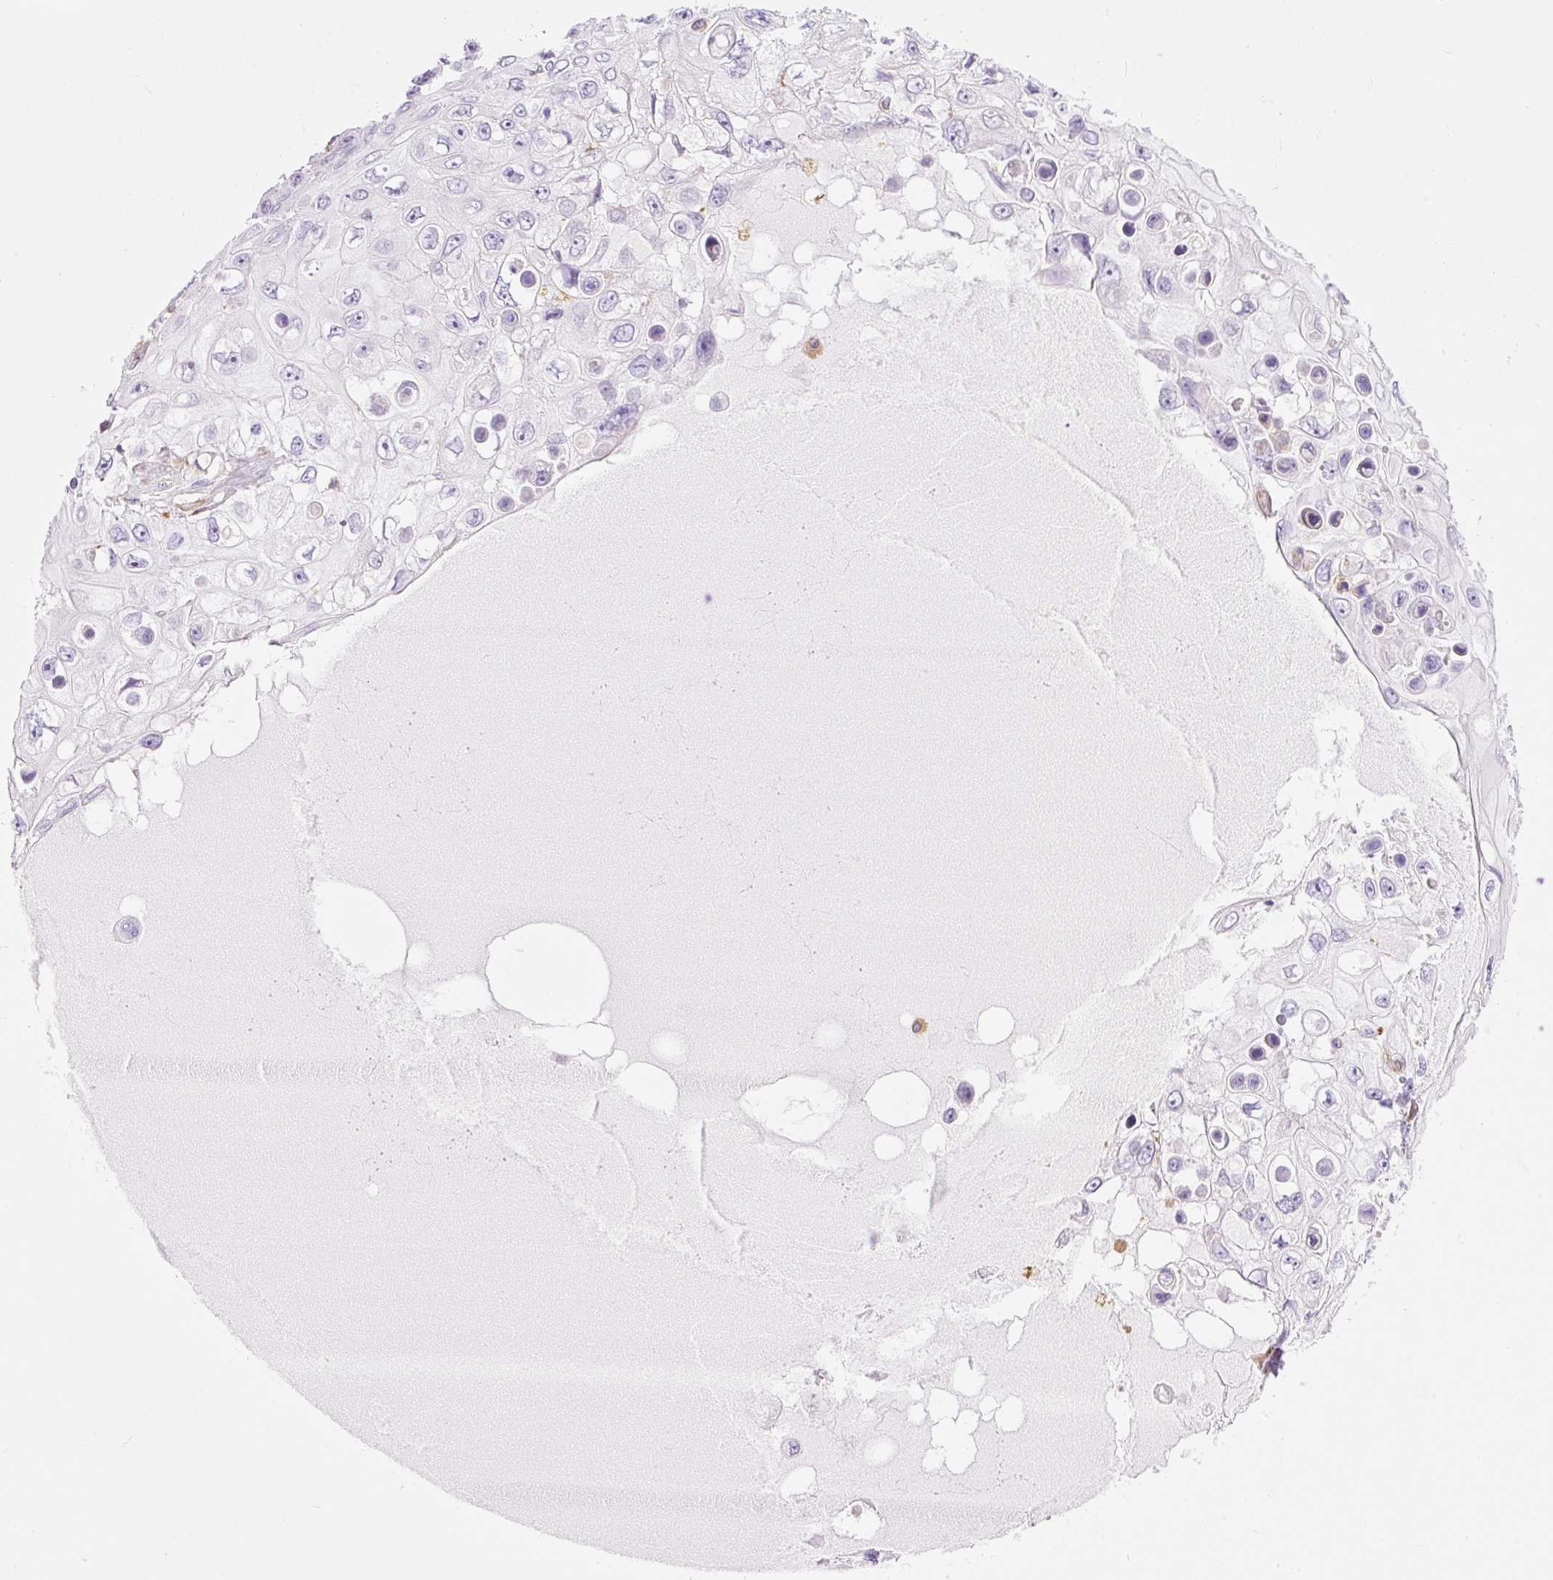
{"staining": {"intensity": "negative", "quantity": "none", "location": "none"}, "tissue": "skin cancer", "cell_type": "Tumor cells", "image_type": "cancer", "snomed": [{"axis": "morphology", "description": "Squamous cell carcinoma, NOS"}, {"axis": "topography", "description": "Skin"}], "caption": "Immunohistochemical staining of skin squamous cell carcinoma reveals no significant expression in tumor cells.", "gene": "IL10RB", "patient": {"sex": "male", "age": 82}}